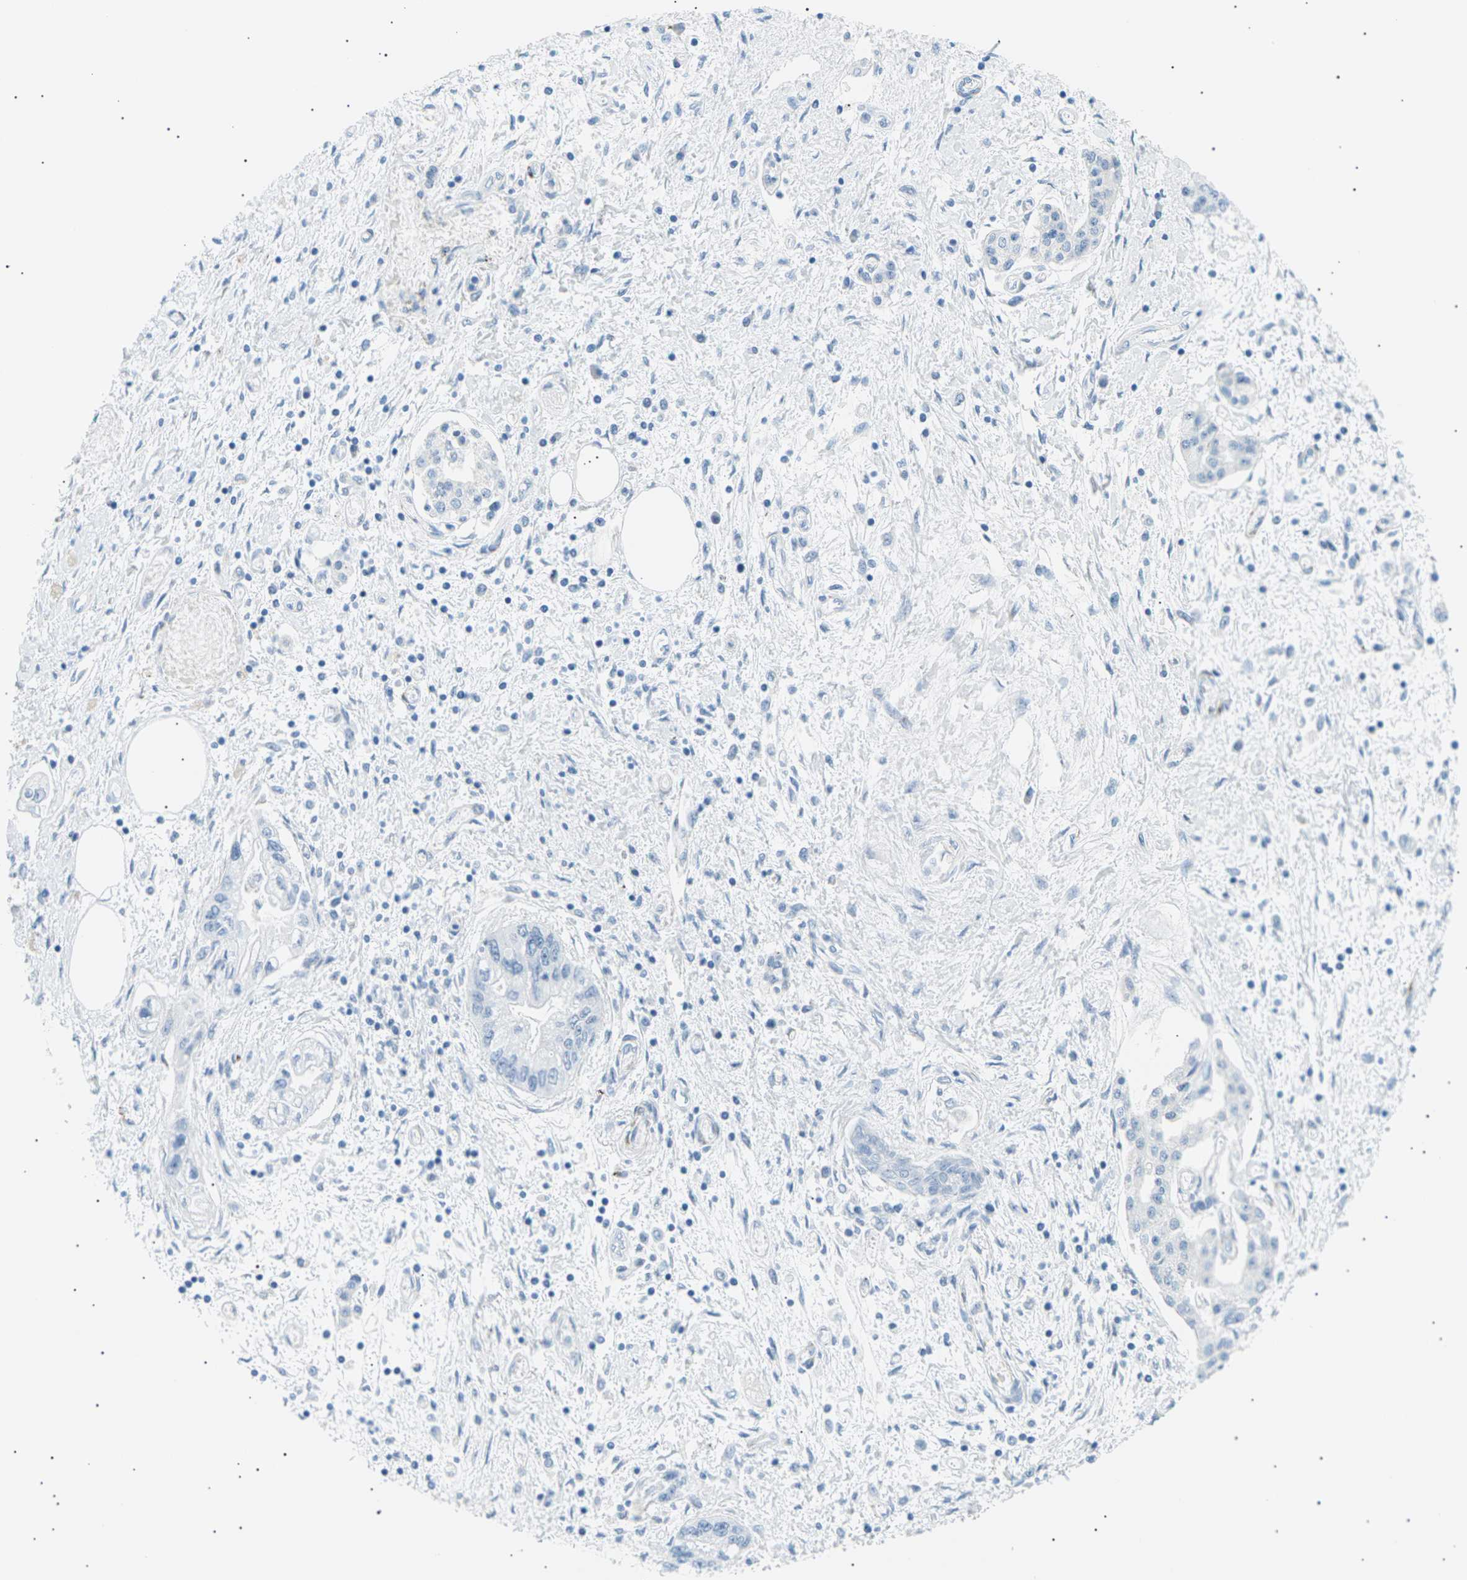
{"staining": {"intensity": "negative", "quantity": "none", "location": "none"}, "tissue": "pancreatic cancer", "cell_type": "Tumor cells", "image_type": "cancer", "snomed": [{"axis": "morphology", "description": "Adenocarcinoma, NOS"}, {"axis": "topography", "description": "Pancreas"}], "caption": "IHC of human pancreatic cancer exhibits no expression in tumor cells. Nuclei are stained in blue.", "gene": "SEPTIN5", "patient": {"sex": "male", "age": 56}}